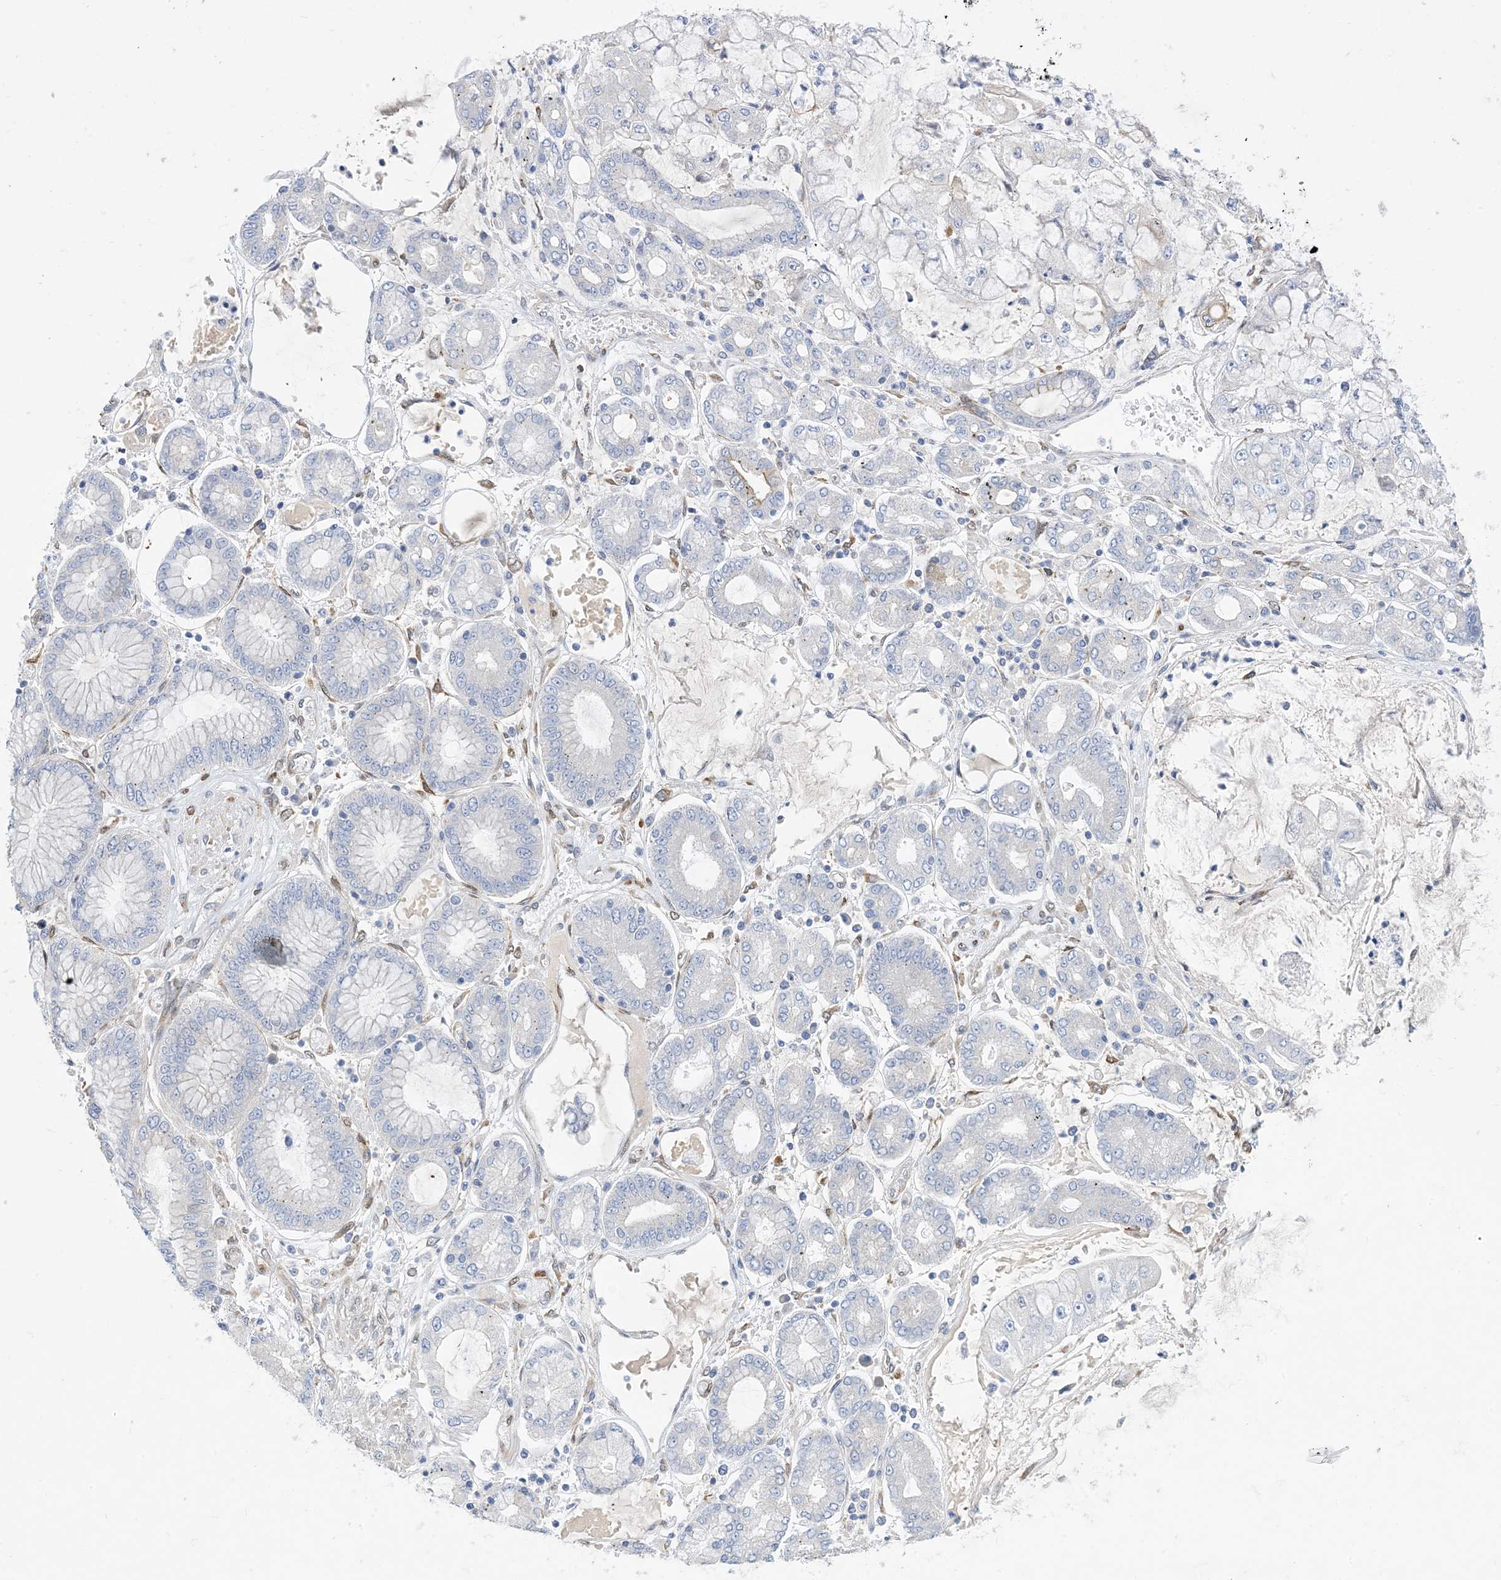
{"staining": {"intensity": "negative", "quantity": "none", "location": "none"}, "tissue": "stomach cancer", "cell_type": "Tumor cells", "image_type": "cancer", "snomed": [{"axis": "morphology", "description": "Adenocarcinoma, NOS"}, {"axis": "topography", "description": "Stomach"}], "caption": "A photomicrograph of stomach adenocarcinoma stained for a protein displays no brown staining in tumor cells.", "gene": "RBMS3", "patient": {"sex": "male", "age": 76}}